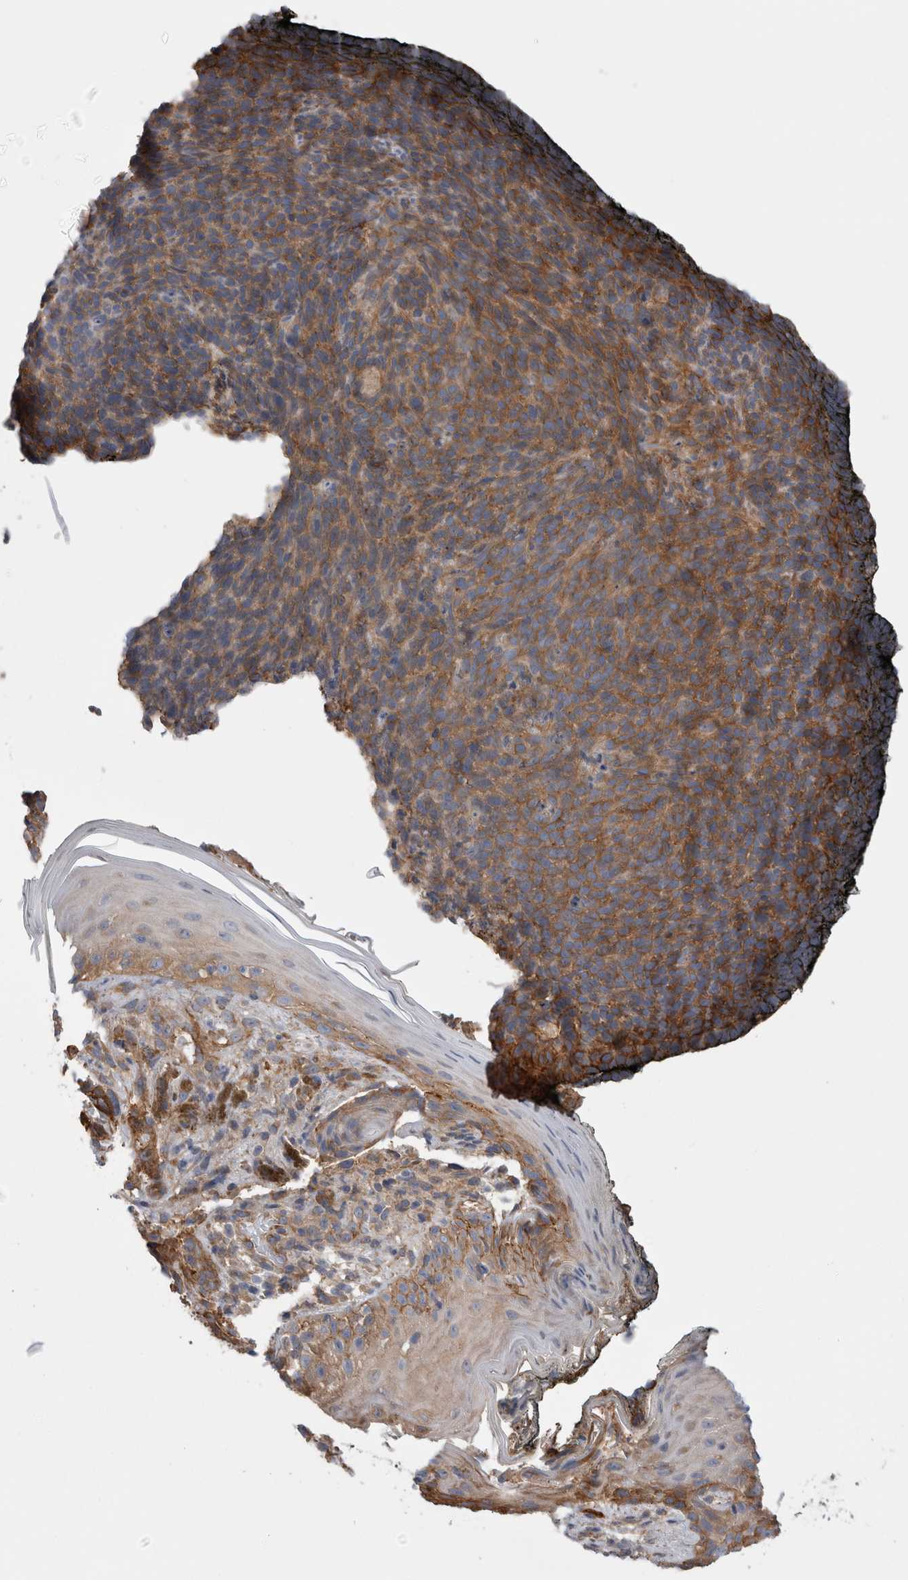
{"staining": {"intensity": "moderate", "quantity": ">75%", "location": "cytoplasmic/membranous"}, "tissue": "skin cancer", "cell_type": "Tumor cells", "image_type": "cancer", "snomed": [{"axis": "morphology", "description": "Basal cell carcinoma"}, {"axis": "topography", "description": "Skin"}], "caption": "Skin cancer stained for a protein (brown) reveals moderate cytoplasmic/membranous positive staining in approximately >75% of tumor cells.", "gene": "EPRS1", "patient": {"sex": "male", "age": 61}}